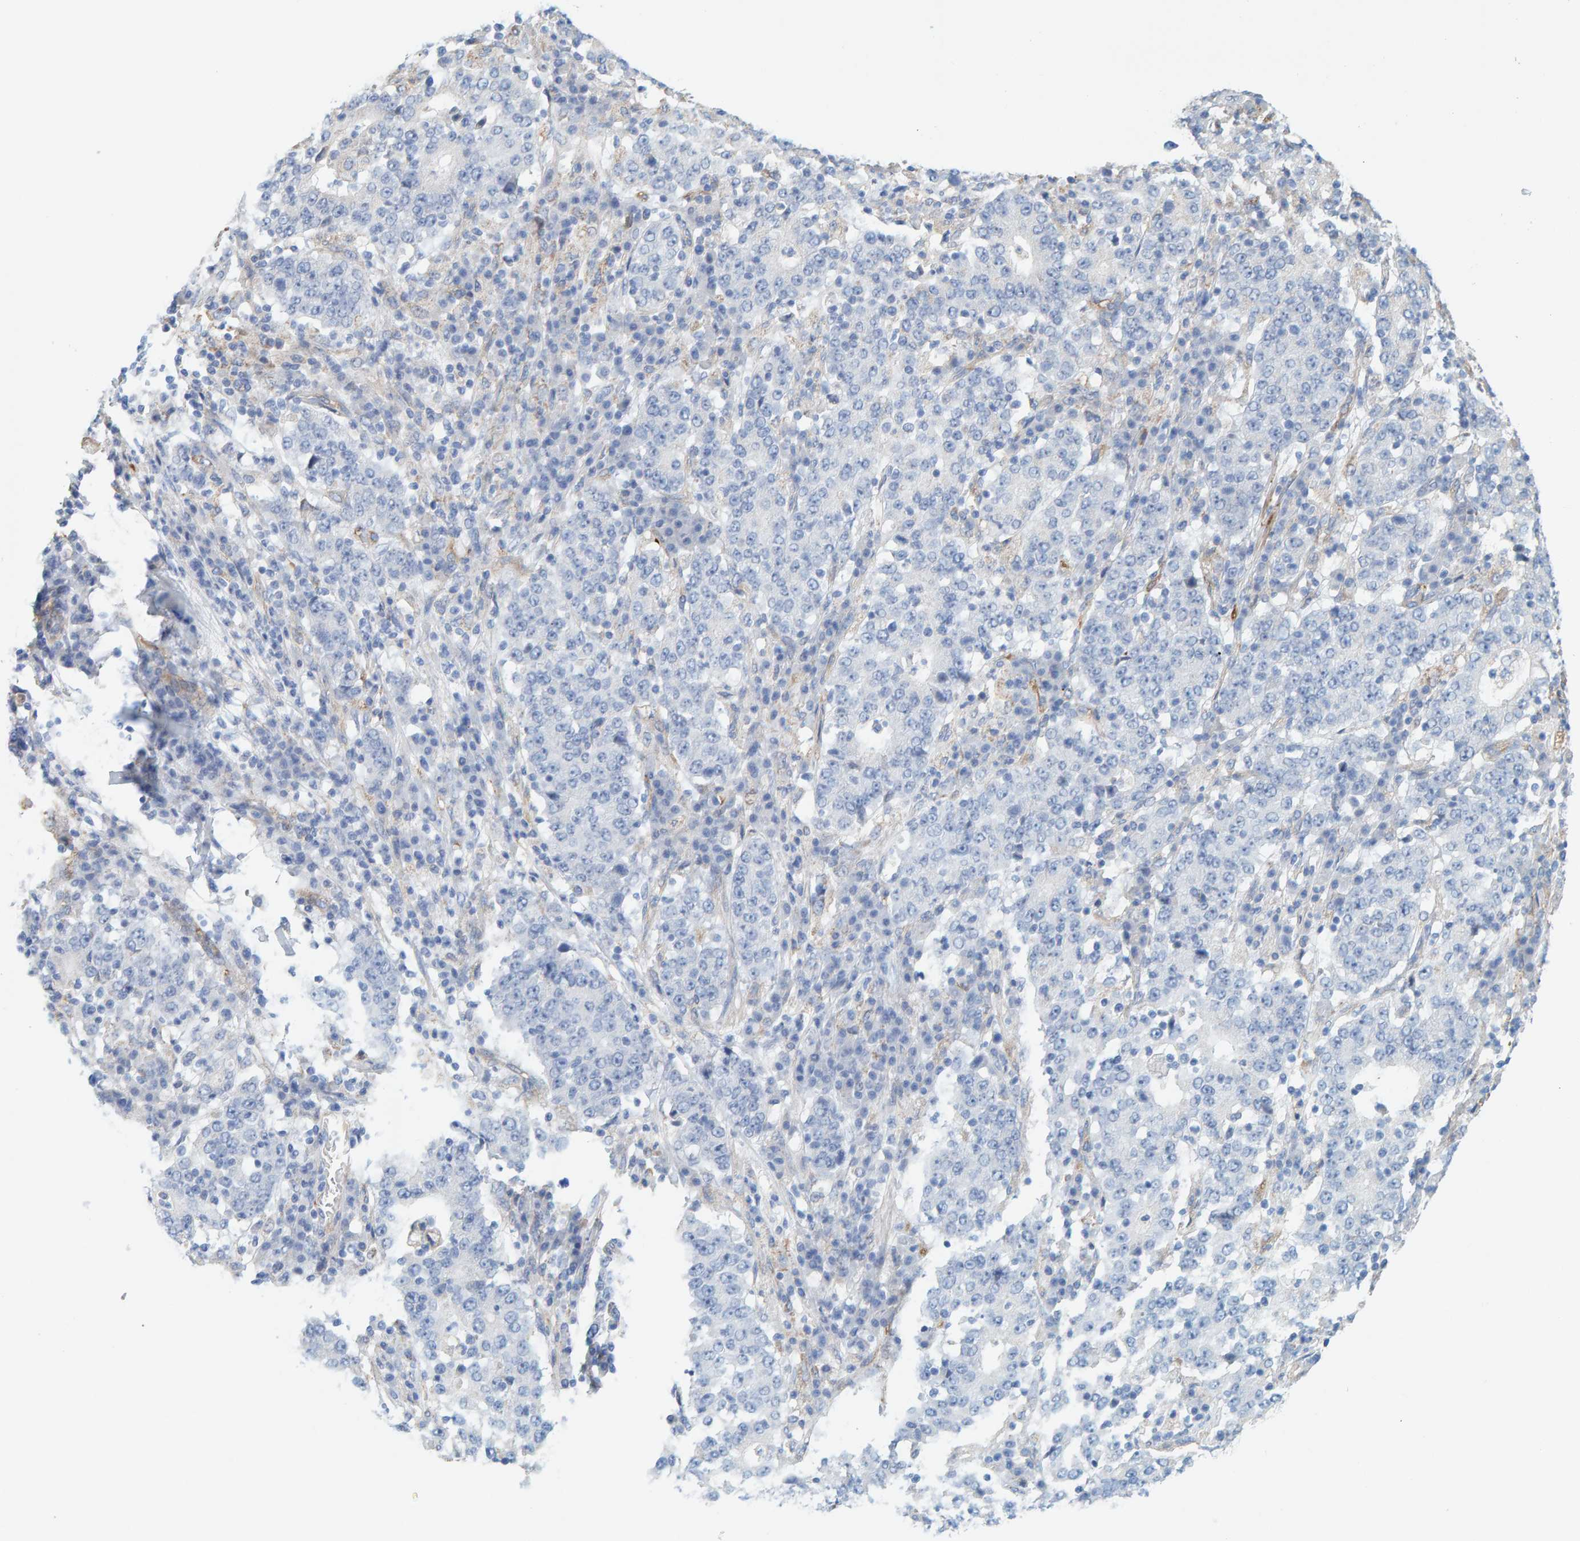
{"staining": {"intensity": "negative", "quantity": "none", "location": "none"}, "tissue": "stomach cancer", "cell_type": "Tumor cells", "image_type": "cancer", "snomed": [{"axis": "morphology", "description": "Adenocarcinoma, NOS"}, {"axis": "topography", "description": "Stomach"}], "caption": "Tumor cells show no significant positivity in stomach cancer.", "gene": "MAP1B", "patient": {"sex": "male", "age": 59}}